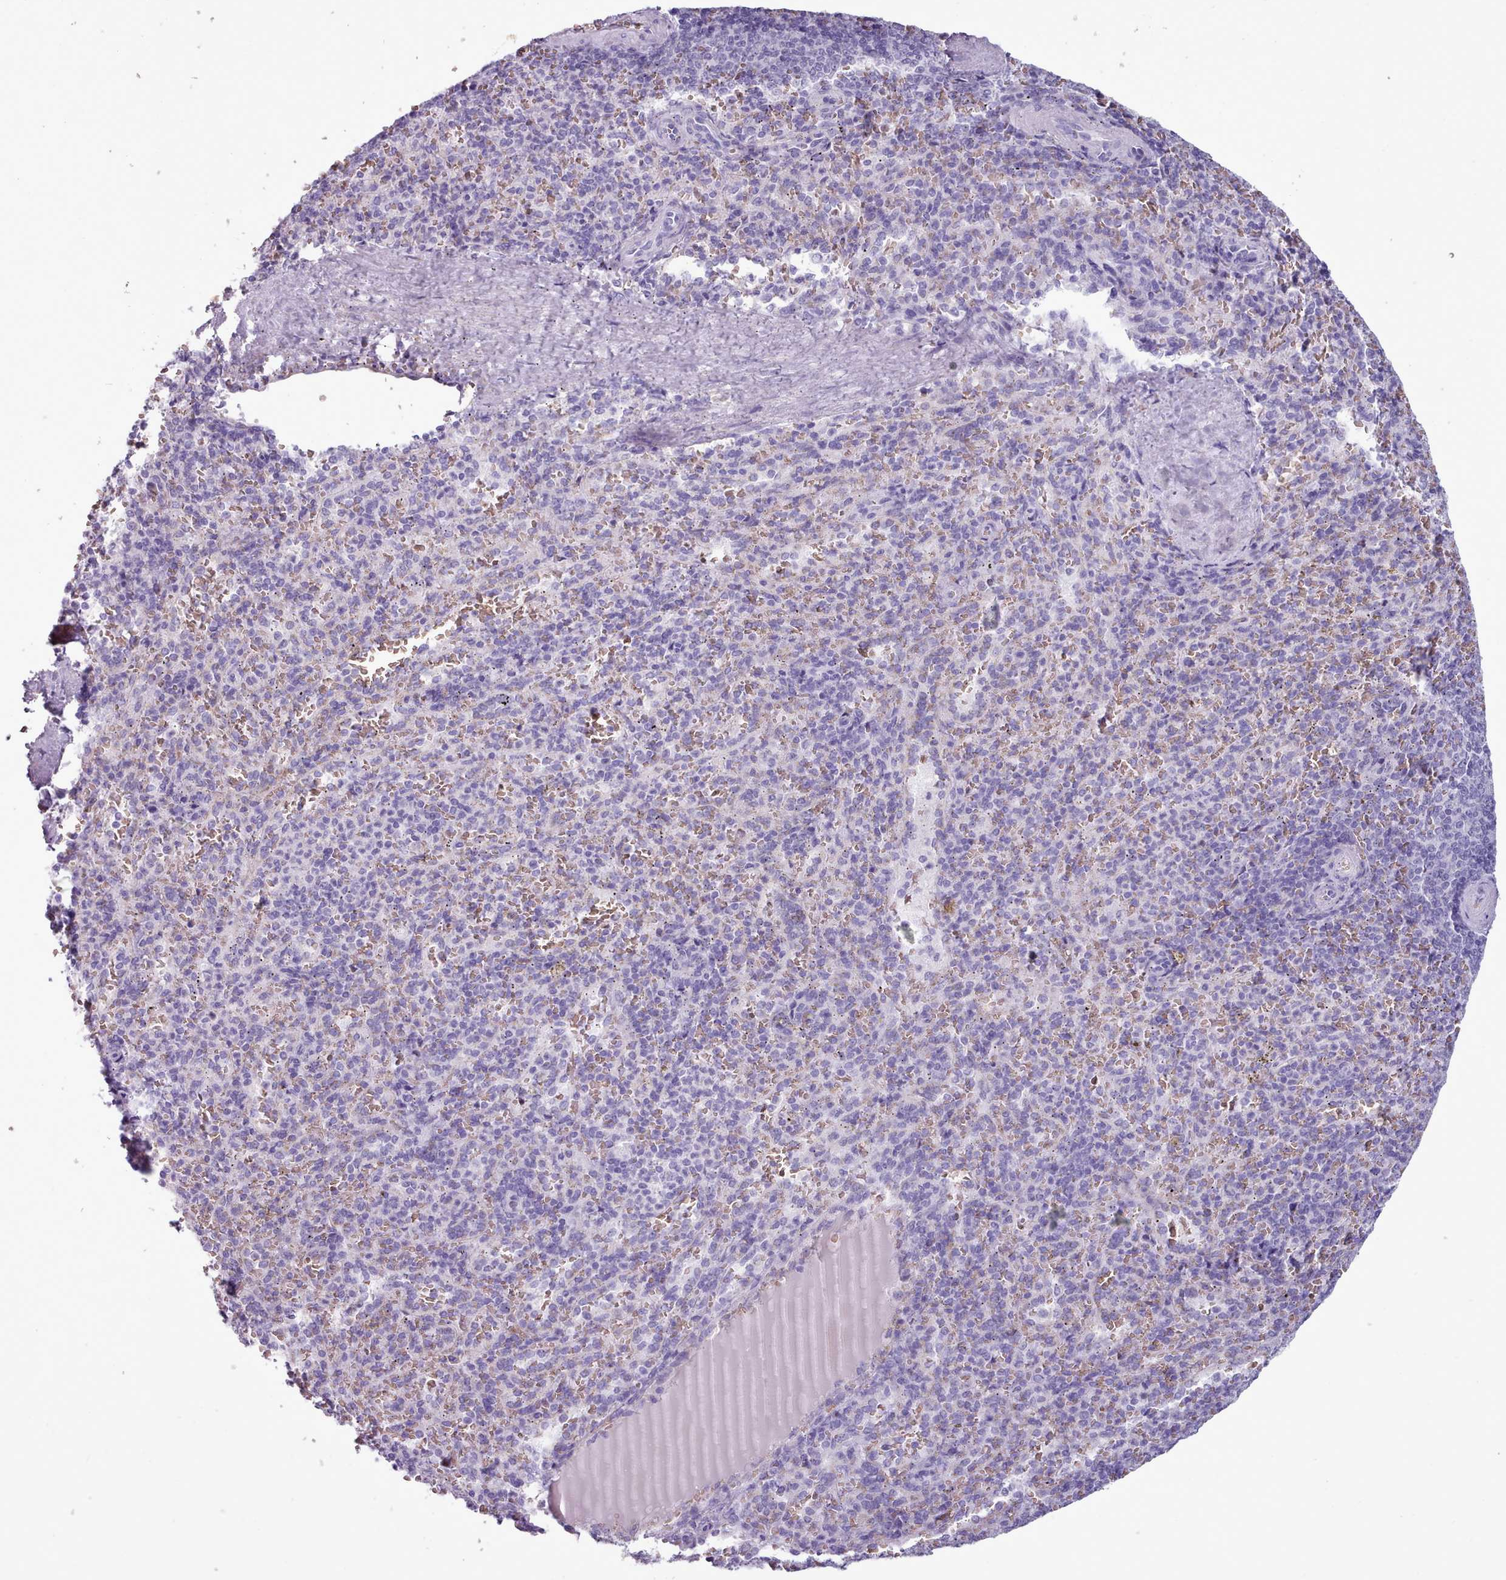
{"staining": {"intensity": "negative", "quantity": "none", "location": "none"}, "tissue": "spleen", "cell_type": "Cells in red pulp", "image_type": "normal", "snomed": [{"axis": "morphology", "description": "Normal tissue, NOS"}, {"axis": "topography", "description": "Spleen"}], "caption": "Cells in red pulp show no significant protein expression in normal spleen. The staining is performed using DAB brown chromogen with nuclei counter-stained in using hematoxylin.", "gene": "AK4P3", "patient": {"sex": "female", "age": 21}}